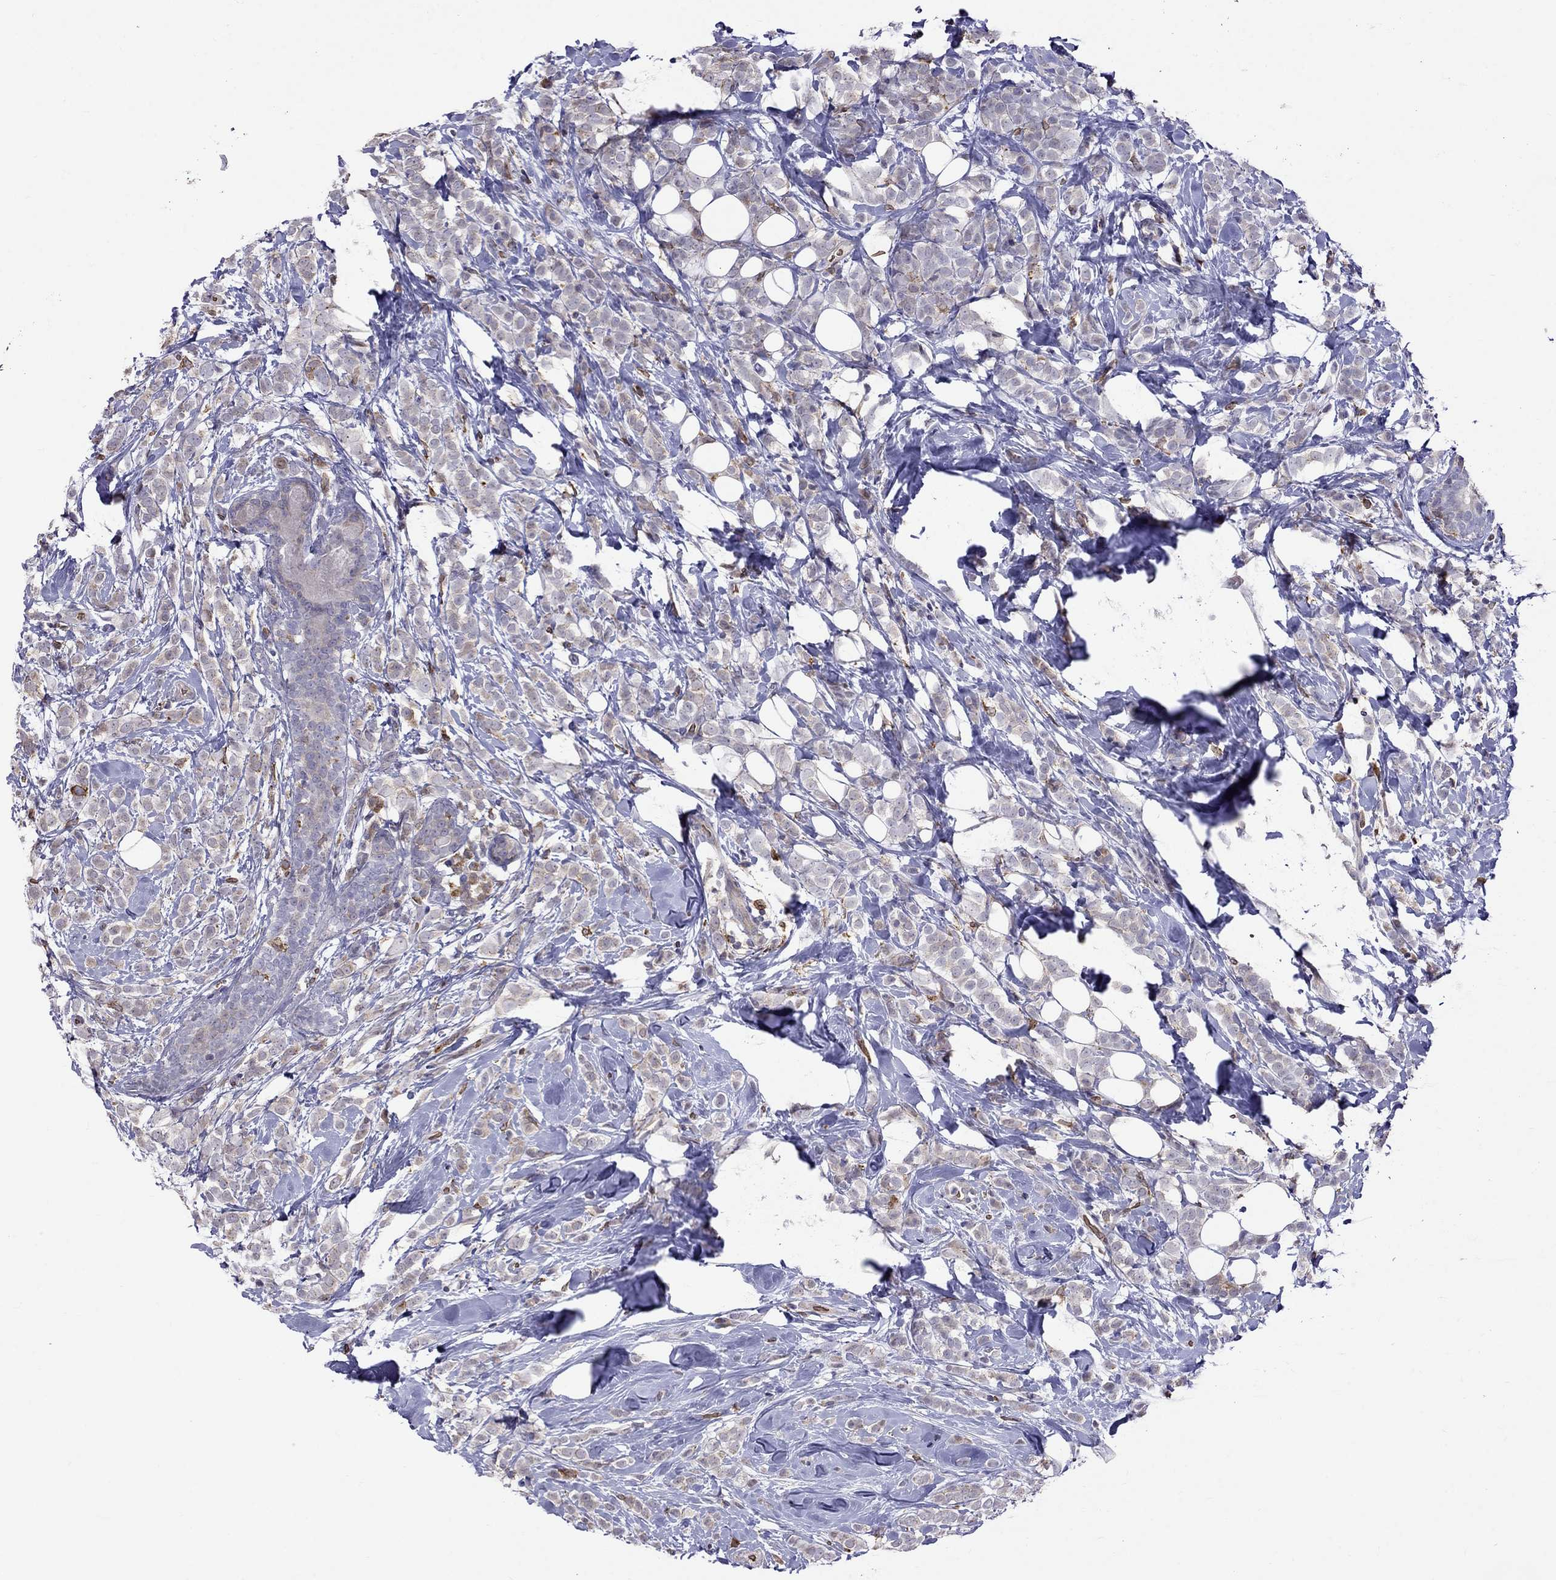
{"staining": {"intensity": "weak", "quantity": "<25%", "location": "cytoplasmic/membranous"}, "tissue": "breast cancer", "cell_type": "Tumor cells", "image_type": "cancer", "snomed": [{"axis": "morphology", "description": "Lobular carcinoma"}, {"axis": "topography", "description": "Breast"}], "caption": "An IHC photomicrograph of breast cancer (lobular carcinoma) is shown. There is no staining in tumor cells of breast cancer (lobular carcinoma).", "gene": "ADAM28", "patient": {"sex": "female", "age": 49}}